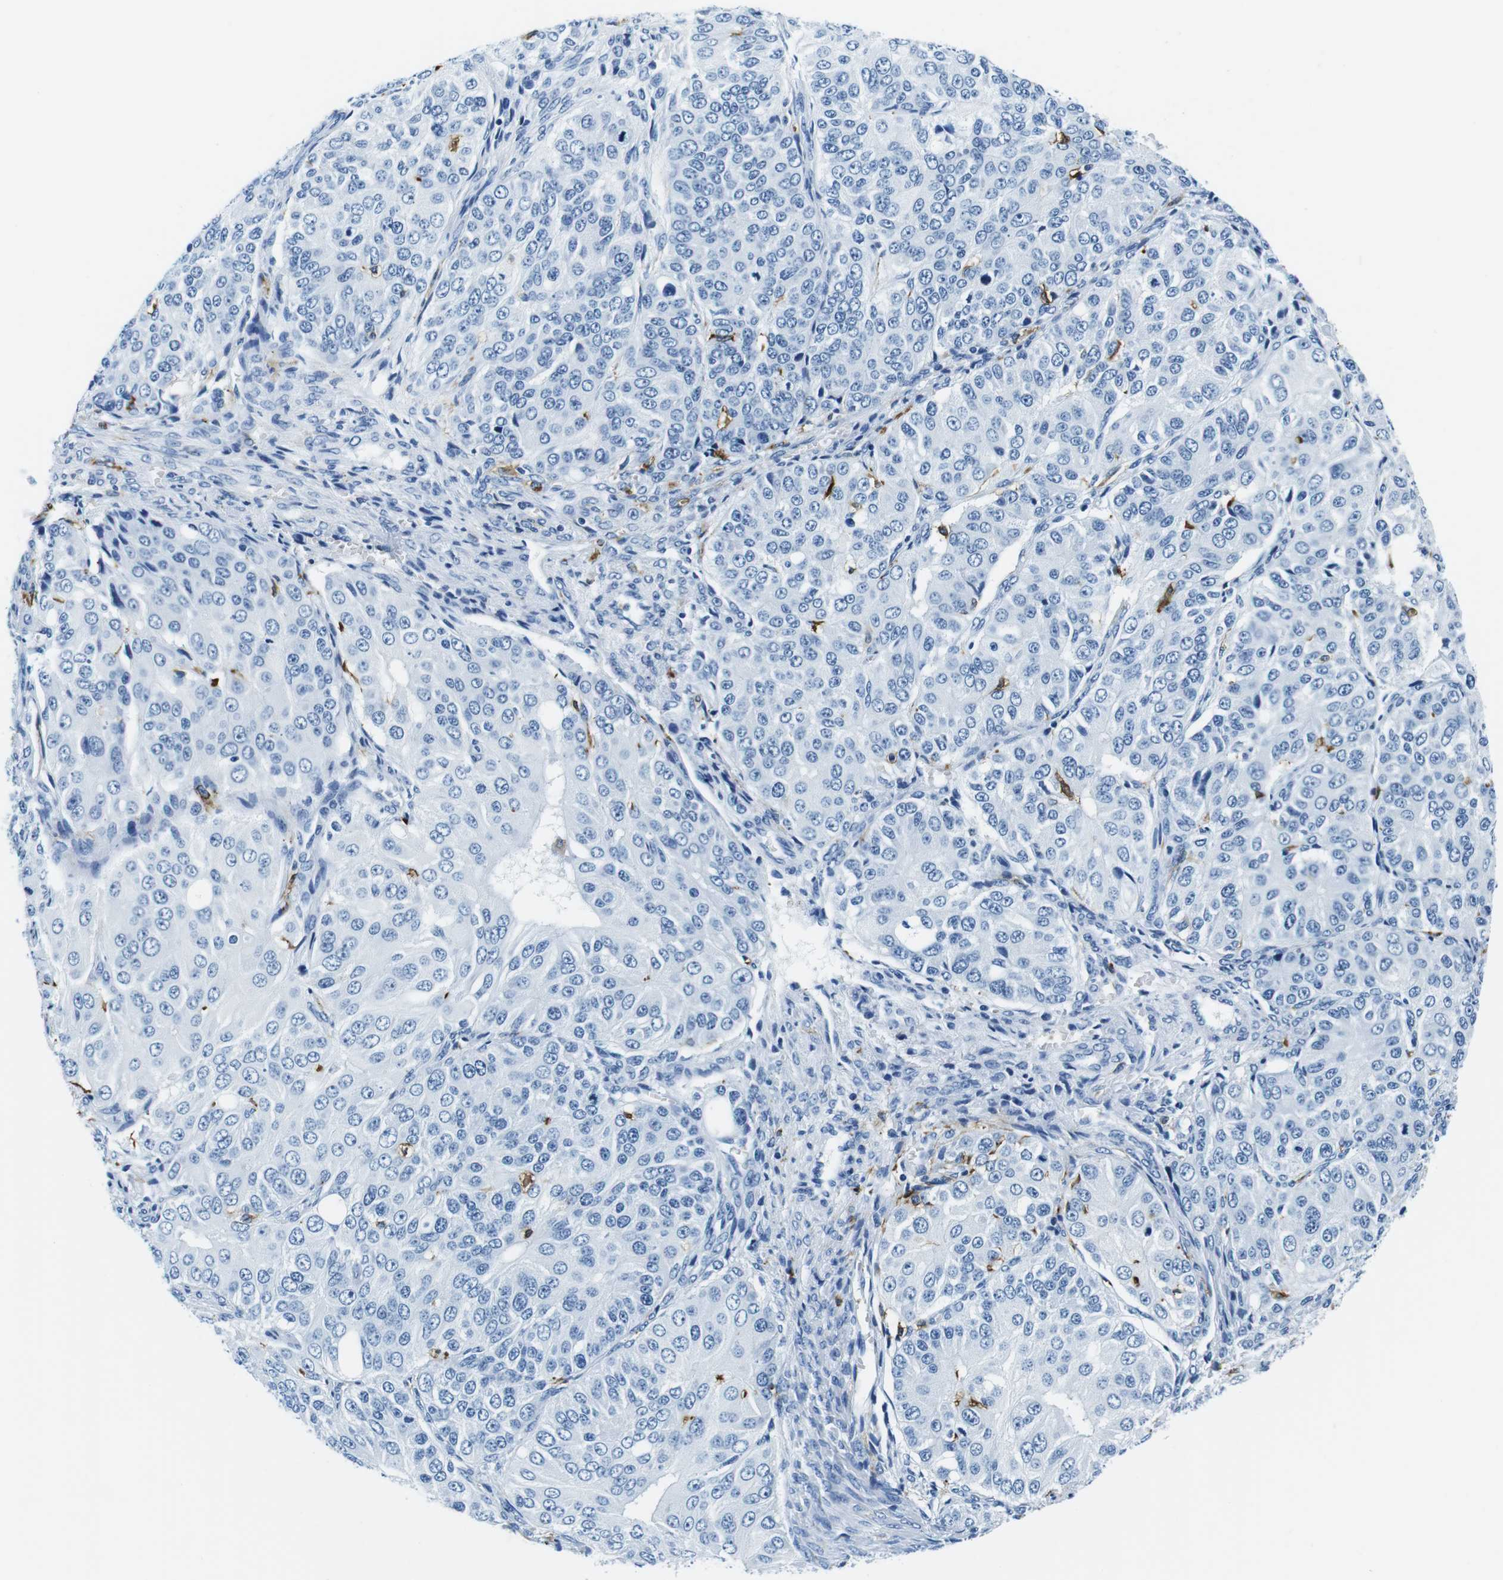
{"staining": {"intensity": "negative", "quantity": "none", "location": "none"}, "tissue": "ovarian cancer", "cell_type": "Tumor cells", "image_type": "cancer", "snomed": [{"axis": "morphology", "description": "Carcinoma, endometroid"}, {"axis": "topography", "description": "Ovary"}], "caption": "This is an immunohistochemistry micrograph of ovarian endometroid carcinoma. There is no staining in tumor cells.", "gene": "HLA-DRB1", "patient": {"sex": "female", "age": 51}}